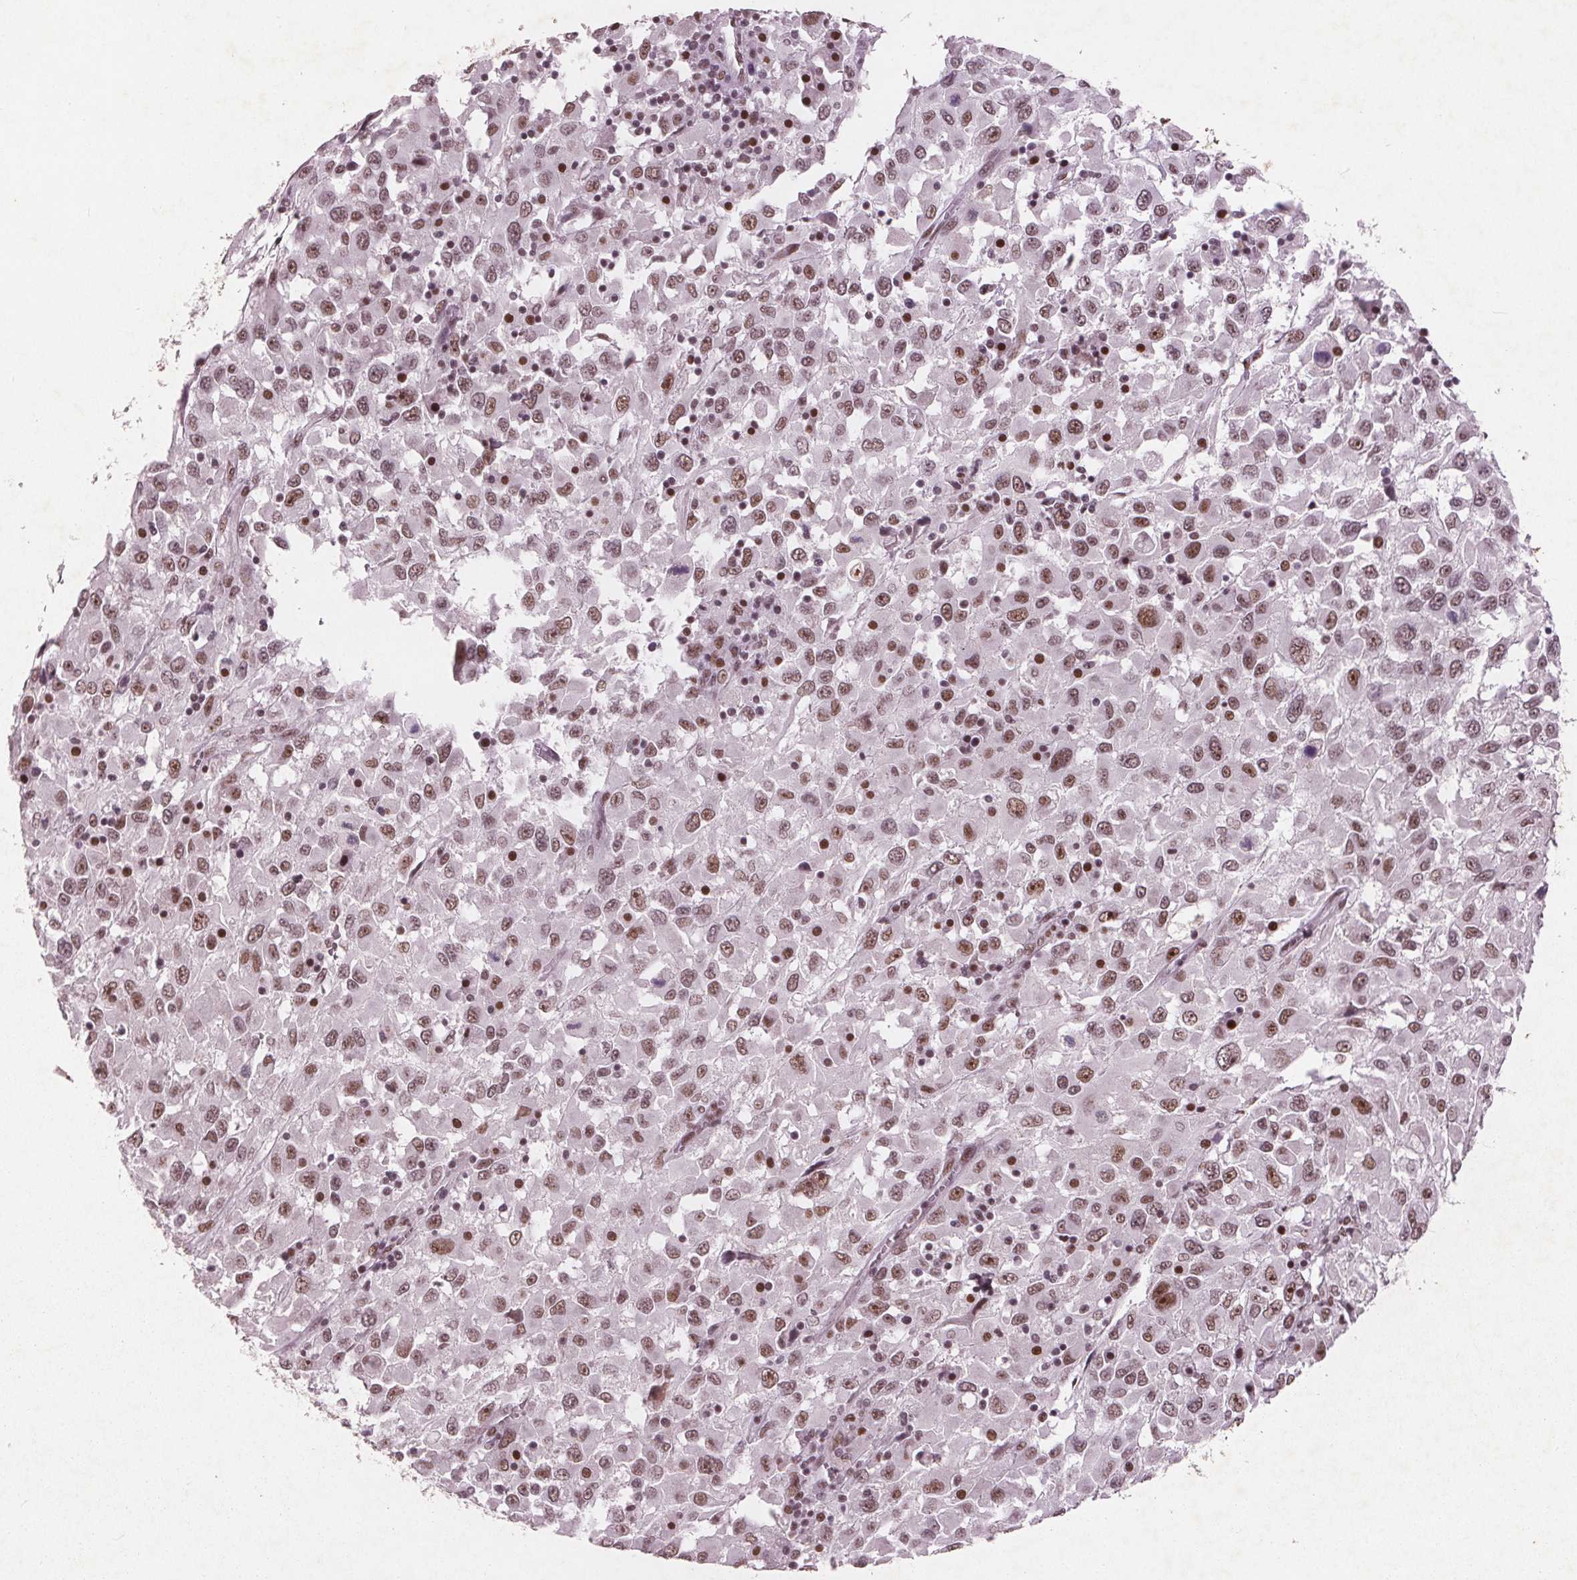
{"staining": {"intensity": "moderate", "quantity": ">75%", "location": "nuclear"}, "tissue": "melanoma", "cell_type": "Tumor cells", "image_type": "cancer", "snomed": [{"axis": "morphology", "description": "Malignant melanoma, Metastatic site"}, {"axis": "topography", "description": "Soft tissue"}], "caption": "This micrograph displays malignant melanoma (metastatic site) stained with immunohistochemistry to label a protein in brown. The nuclear of tumor cells show moderate positivity for the protein. Nuclei are counter-stained blue.", "gene": "RPS6KA2", "patient": {"sex": "male", "age": 50}}